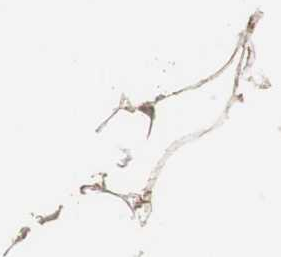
{"staining": {"intensity": "moderate", "quantity": ">75%", "location": "cytoplasmic/membranous"}, "tissue": "adipose tissue", "cell_type": "Adipocytes", "image_type": "normal", "snomed": [{"axis": "morphology", "description": "Normal tissue, NOS"}, {"axis": "morphology", "description": "Duct carcinoma"}, {"axis": "topography", "description": "Breast"}, {"axis": "topography", "description": "Adipose tissue"}], "caption": "Protein staining of normal adipose tissue reveals moderate cytoplasmic/membranous staining in about >75% of adipocytes.", "gene": "PRKRA", "patient": {"sex": "female", "age": 37}}